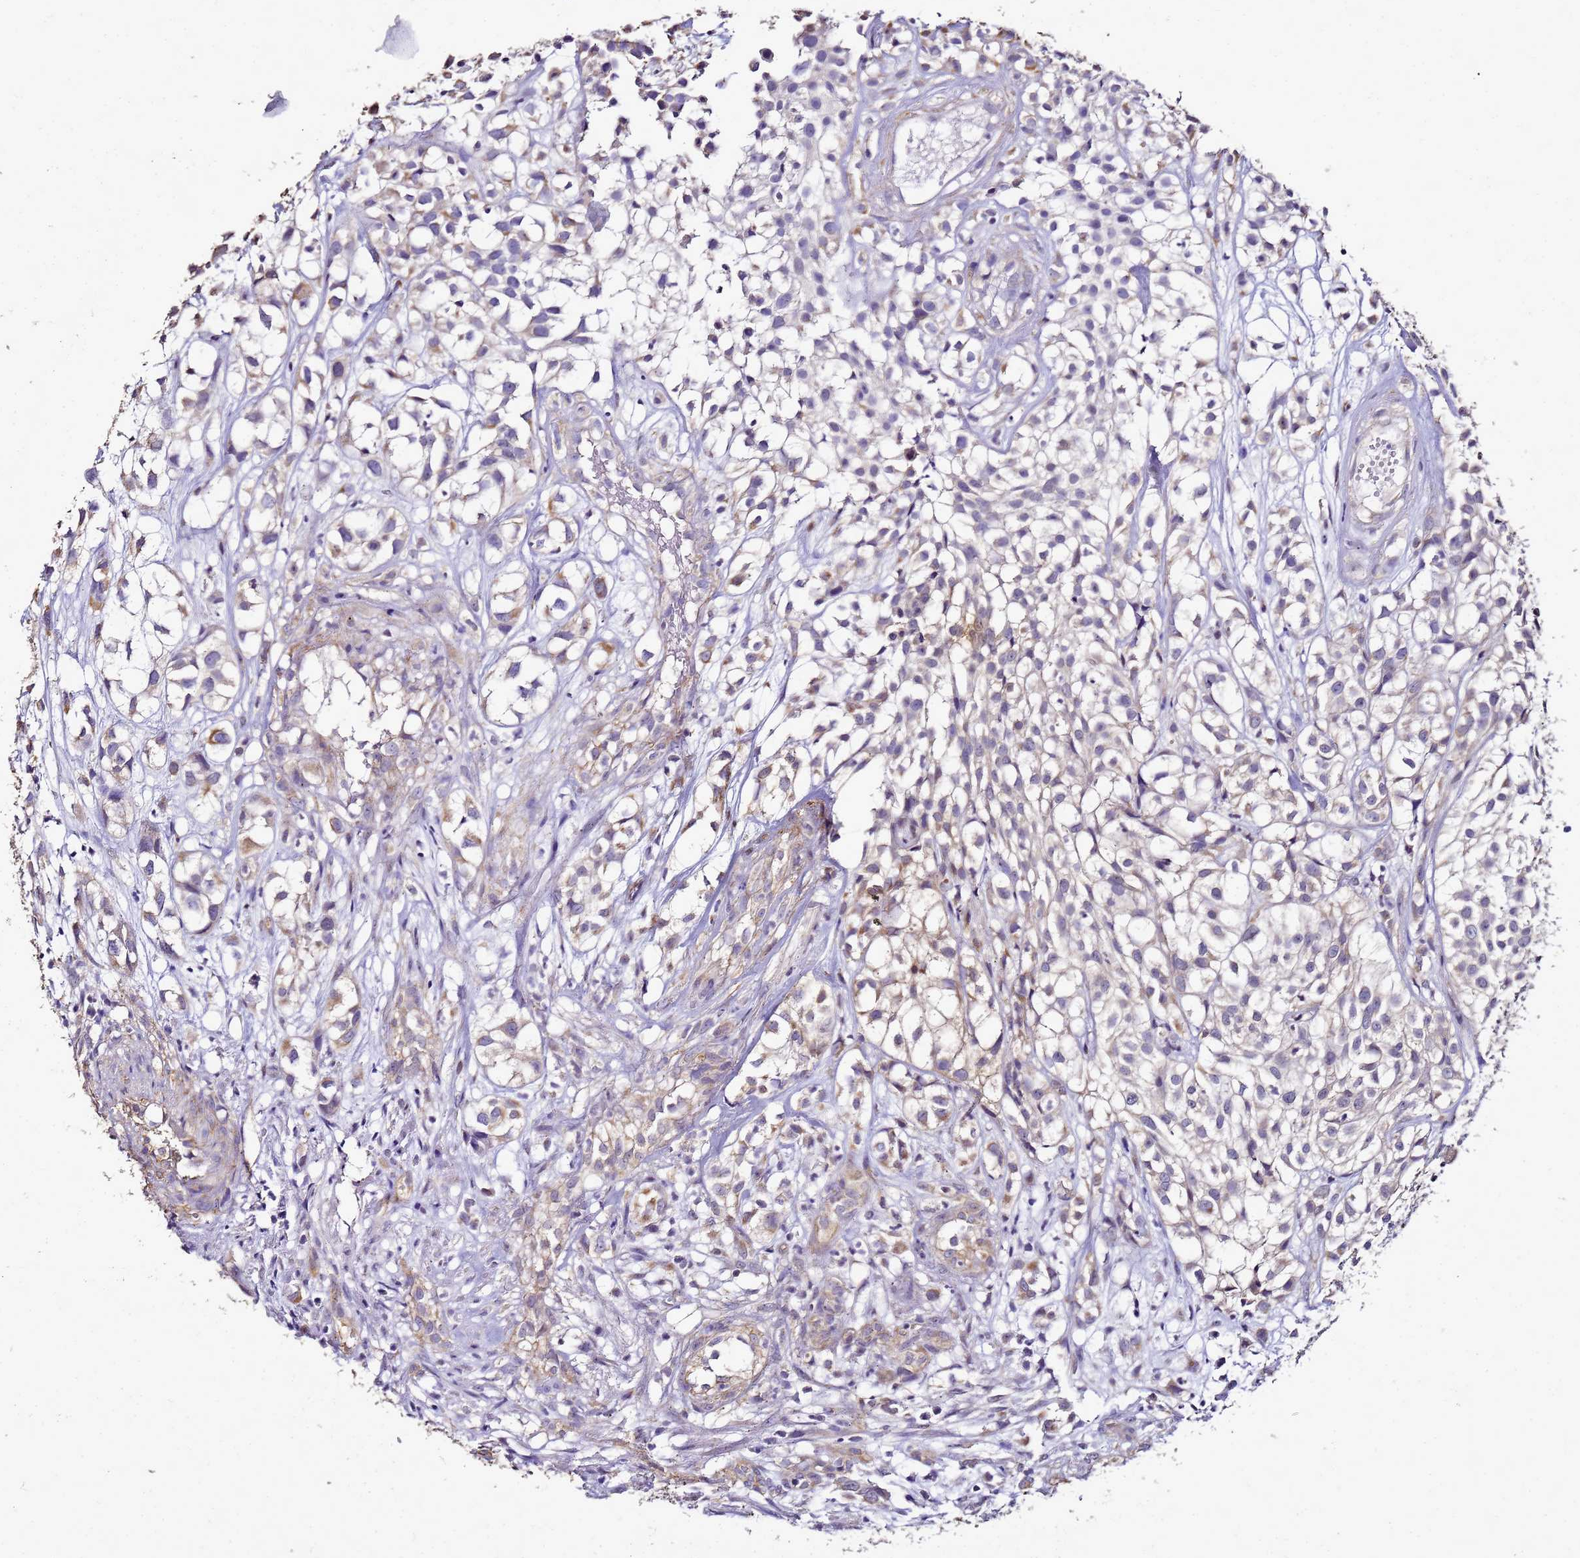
{"staining": {"intensity": "weak", "quantity": "25%-75%", "location": "cytoplasmic/membranous"}, "tissue": "urothelial cancer", "cell_type": "Tumor cells", "image_type": "cancer", "snomed": [{"axis": "morphology", "description": "Urothelial carcinoma, High grade"}, {"axis": "topography", "description": "Urinary bladder"}], "caption": "Immunohistochemistry of urothelial cancer shows low levels of weak cytoplasmic/membranous staining in about 25%-75% of tumor cells.", "gene": "ENOPH1", "patient": {"sex": "male", "age": 56}}